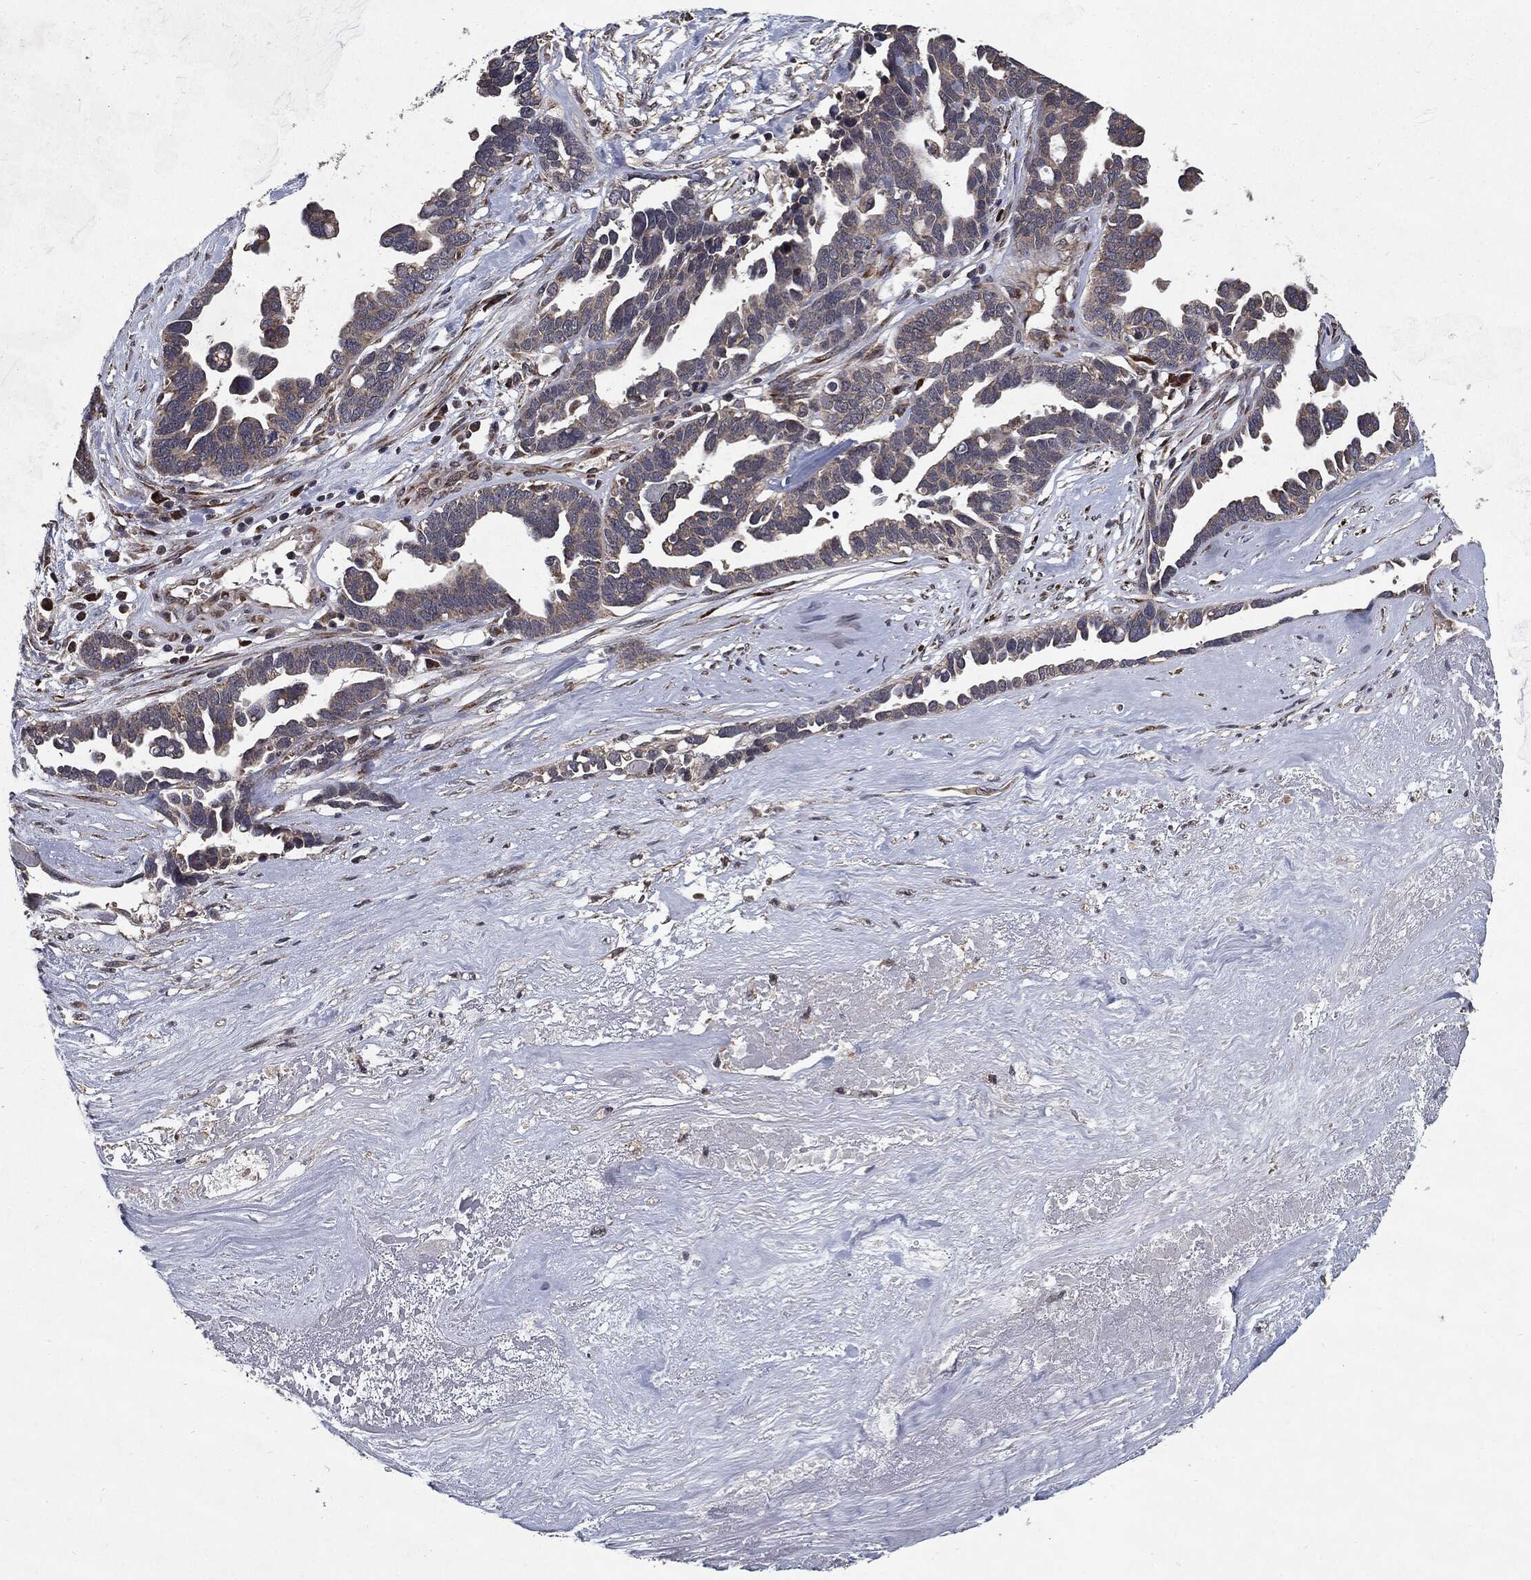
{"staining": {"intensity": "weak", "quantity": ">75%", "location": "cytoplasmic/membranous"}, "tissue": "ovarian cancer", "cell_type": "Tumor cells", "image_type": "cancer", "snomed": [{"axis": "morphology", "description": "Cystadenocarcinoma, serous, NOS"}, {"axis": "topography", "description": "Ovary"}], "caption": "Immunohistochemical staining of ovarian cancer exhibits weak cytoplasmic/membranous protein positivity in approximately >75% of tumor cells. Using DAB (3,3'-diaminobenzidine) (brown) and hematoxylin (blue) stains, captured at high magnification using brightfield microscopy.", "gene": "HDAC5", "patient": {"sex": "female", "age": 54}}